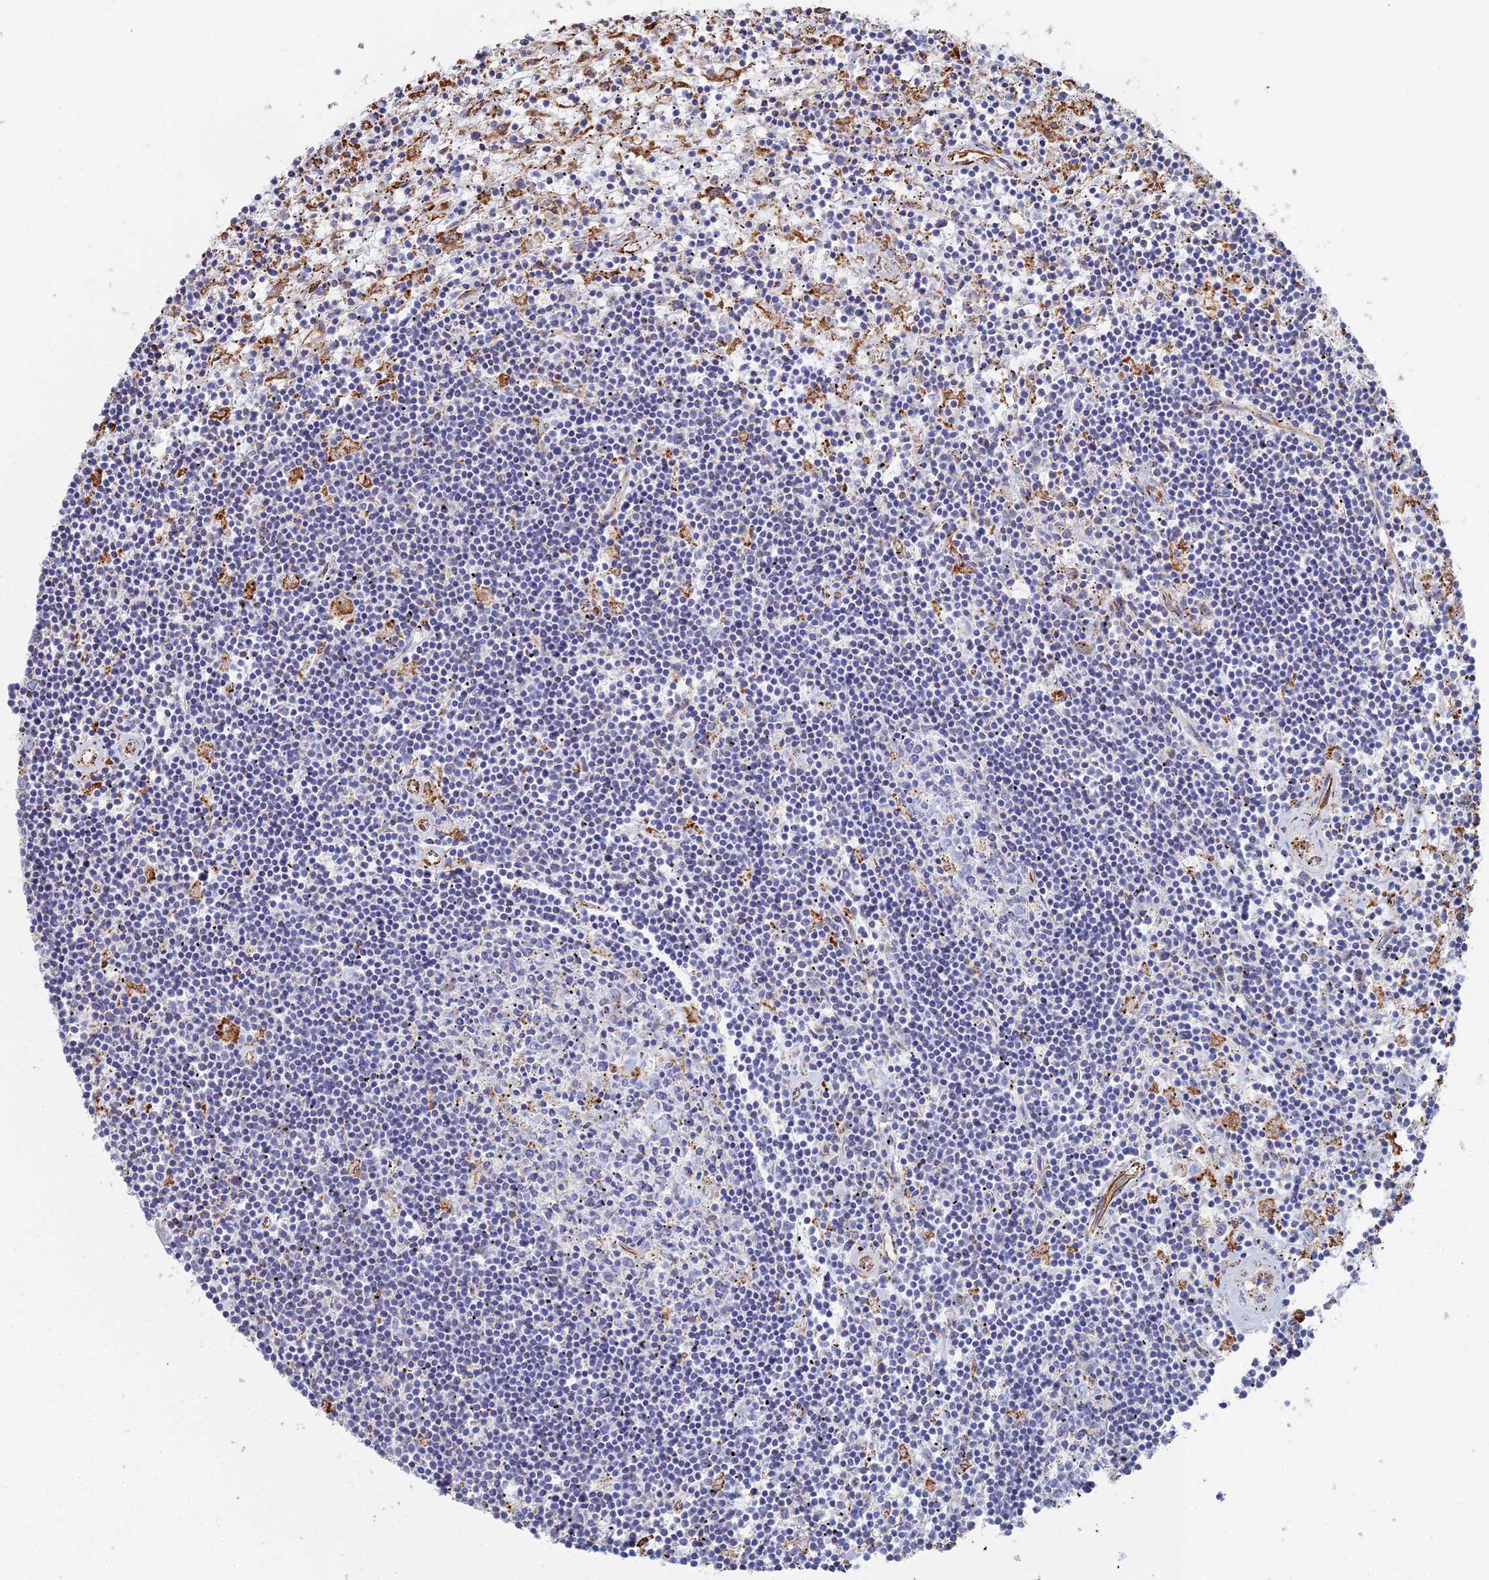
{"staining": {"intensity": "negative", "quantity": "none", "location": "none"}, "tissue": "lymphoma", "cell_type": "Tumor cells", "image_type": "cancer", "snomed": [{"axis": "morphology", "description": "Malignant lymphoma, non-Hodgkin's type, Low grade"}, {"axis": "topography", "description": "Spleen"}], "caption": "Tumor cells show no significant positivity in malignant lymphoma, non-Hodgkin's type (low-grade).", "gene": "CLVS2", "patient": {"sex": "male", "age": 76}}